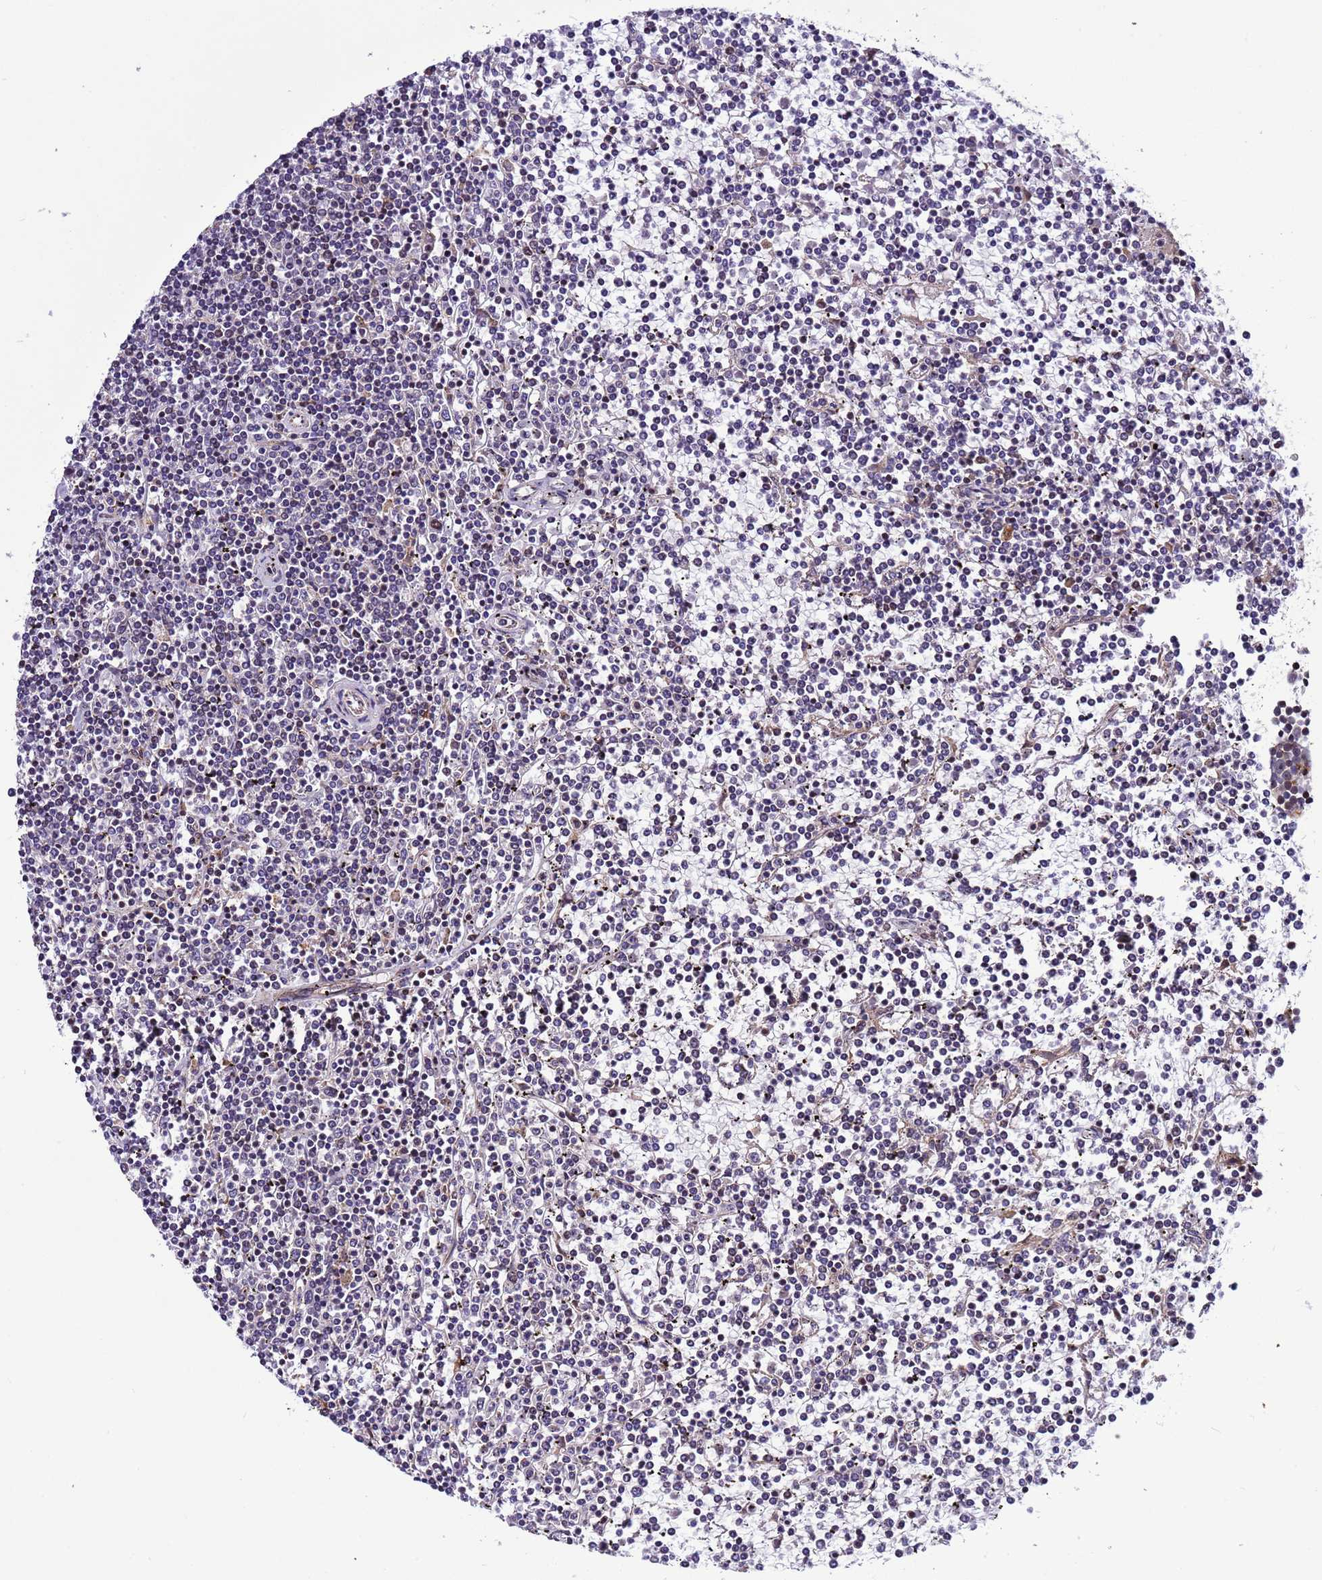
{"staining": {"intensity": "negative", "quantity": "none", "location": "none"}, "tissue": "lymphoma", "cell_type": "Tumor cells", "image_type": "cancer", "snomed": [{"axis": "morphology", "description": "Malignant lymphoma, non-Hodgkin's type, Low grade"}, {"axis": "topography", "description": "Spleen"}], "caption": "Immunohistochemistry photomicrograph of human low-grade malignant lymphoma, non-Hodgkin's type stained for a protein (brown), which demonstrates no expression in tumor cells.", "gene": "MCRIP1", "patient": {"sex": "female", "age": 19}}